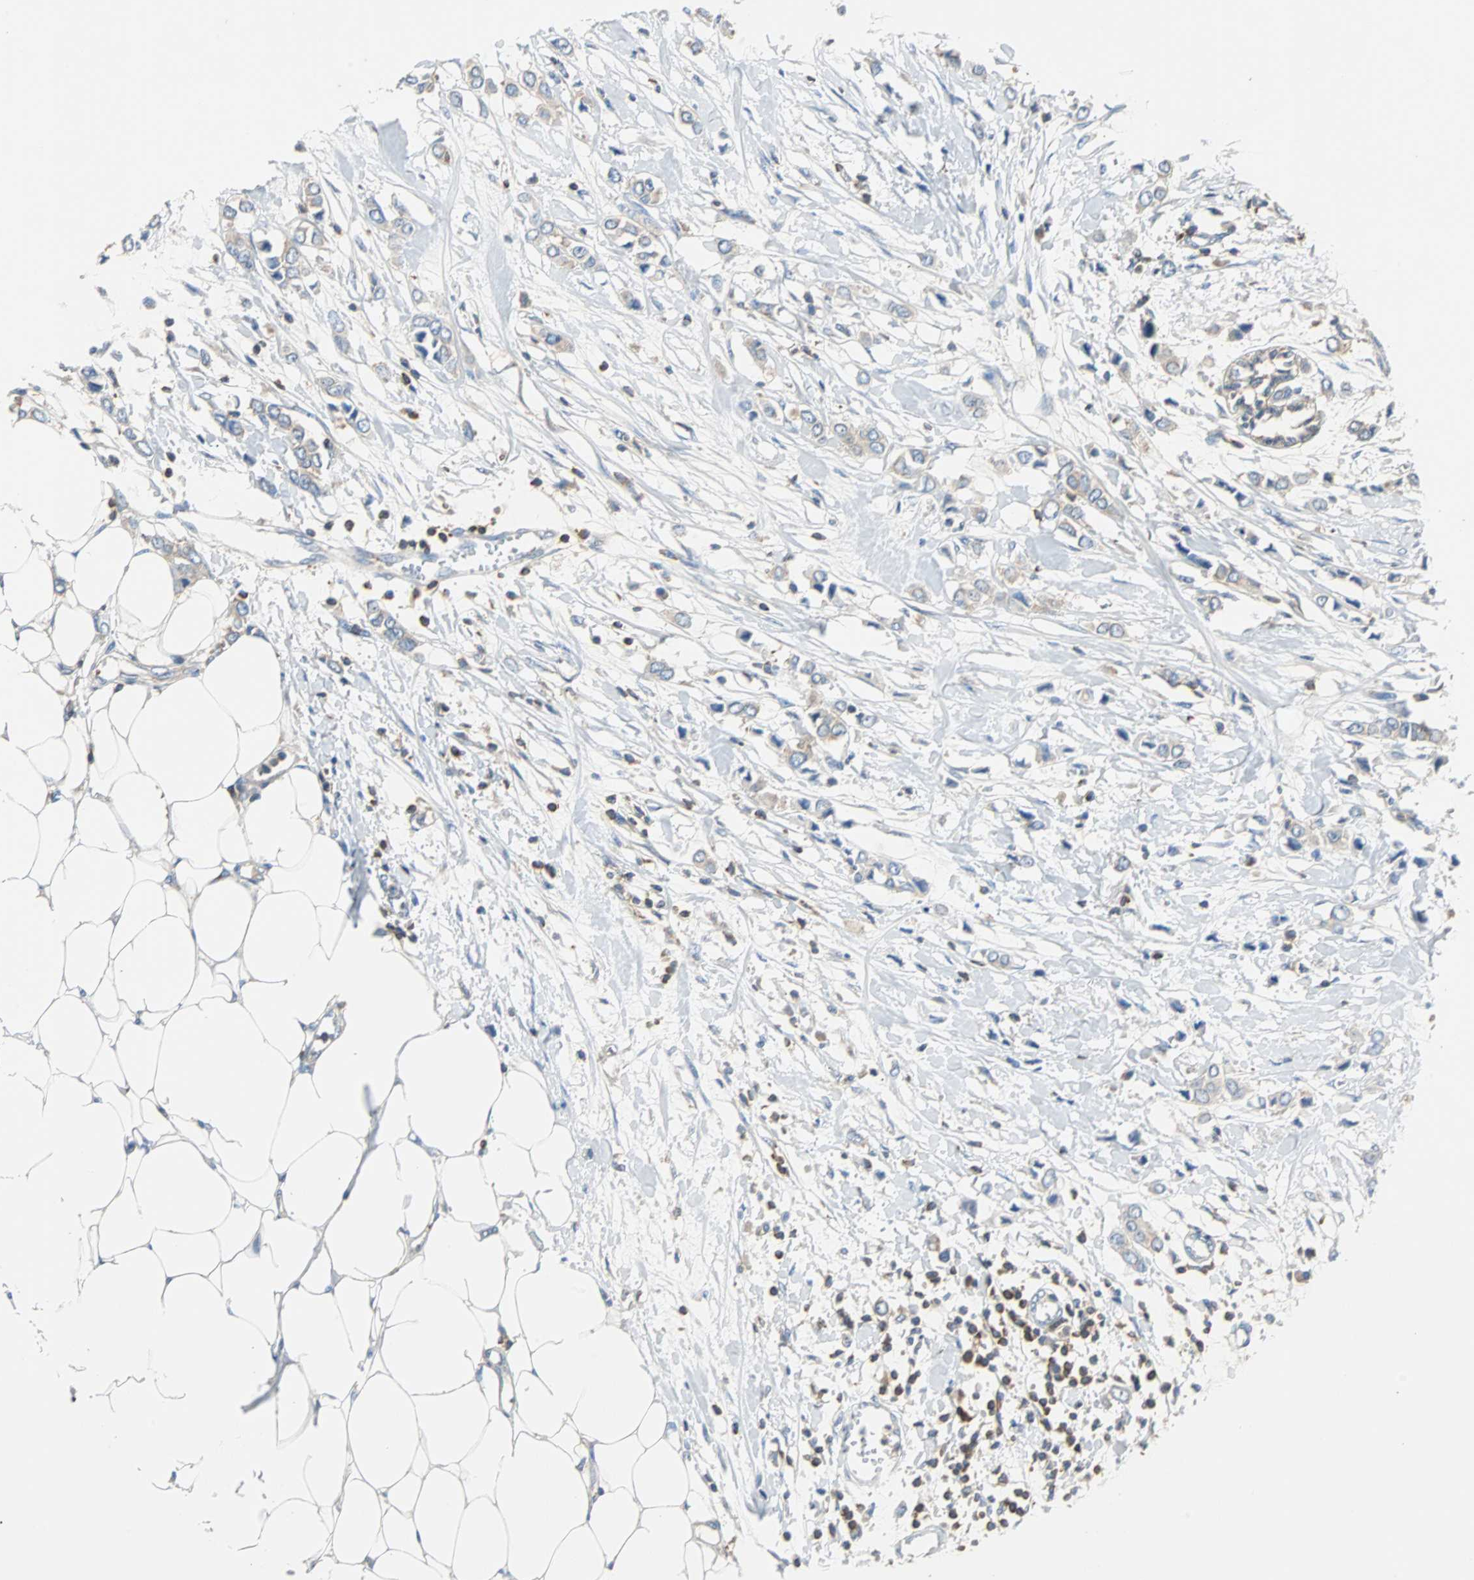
{"staining": {"intensity": "weak", "quantity": "<25%", "location": "cytoplasmic/membranous"}, "tissue": "breast cancer", "cell_type": "Tumor cells", "image_type": "cancer", "snomed": [{"axis": "morphology", "description": "Lobular carcinoma"}, {"axis": "topography", "description": "Breast"}], "caption": "Tumor cells show no significant expression in breast lobular carcinoma.", "gene": "TSC22D4", "patient": {"sex": "female", "age": 51}}